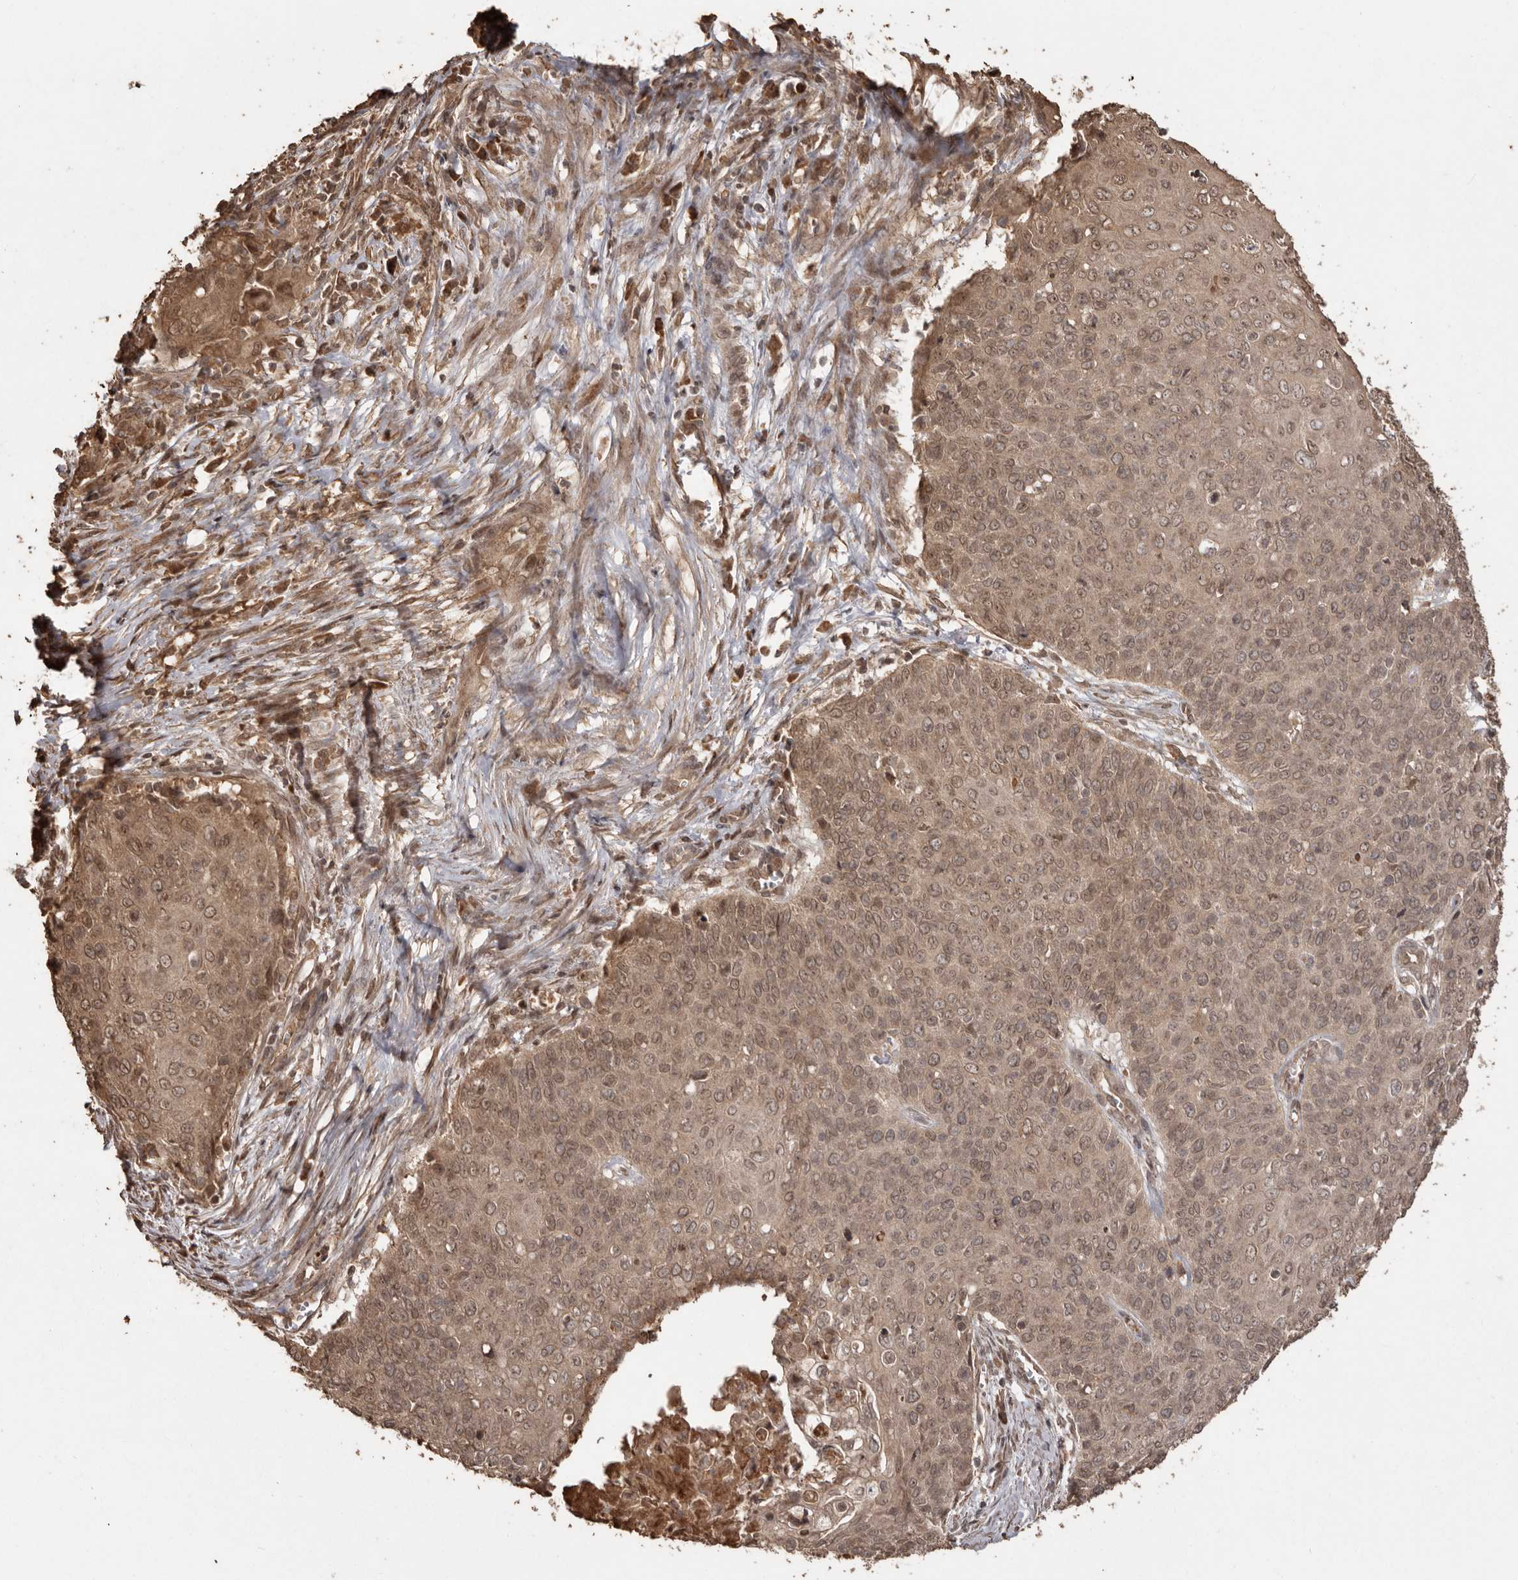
{"staining": {"intensity": "moderate", "quantity": ">75%", "location": "cytoplasmic/membranous,nuclear"}, "tissue": "cervical cancer", "cell_type": "Tumor cells", "image_type": "cancer", "snomed": [{"axis": "morphology", "description": "Squamous cell carcinoma, NOS"}, {"axis": "topography", "description": "Cervix"}], "caption": "DAB (3,3'-diaminobenzidine) immunohistochemical staining of squamous cell carcinoma (cervical) exhibits moderate cytoplasmic/membranous and nuclear protein expression in about >75% of tumor cells. The staining was performed using DAB (3,3'-diaminobenzidine) to visualize the protein expression in brown, while the nuclei were stained in blue with hematoxylin (Magnification: 20x).", "gene": "NUP43", "patient": {"sex": "female", "age": 39}}